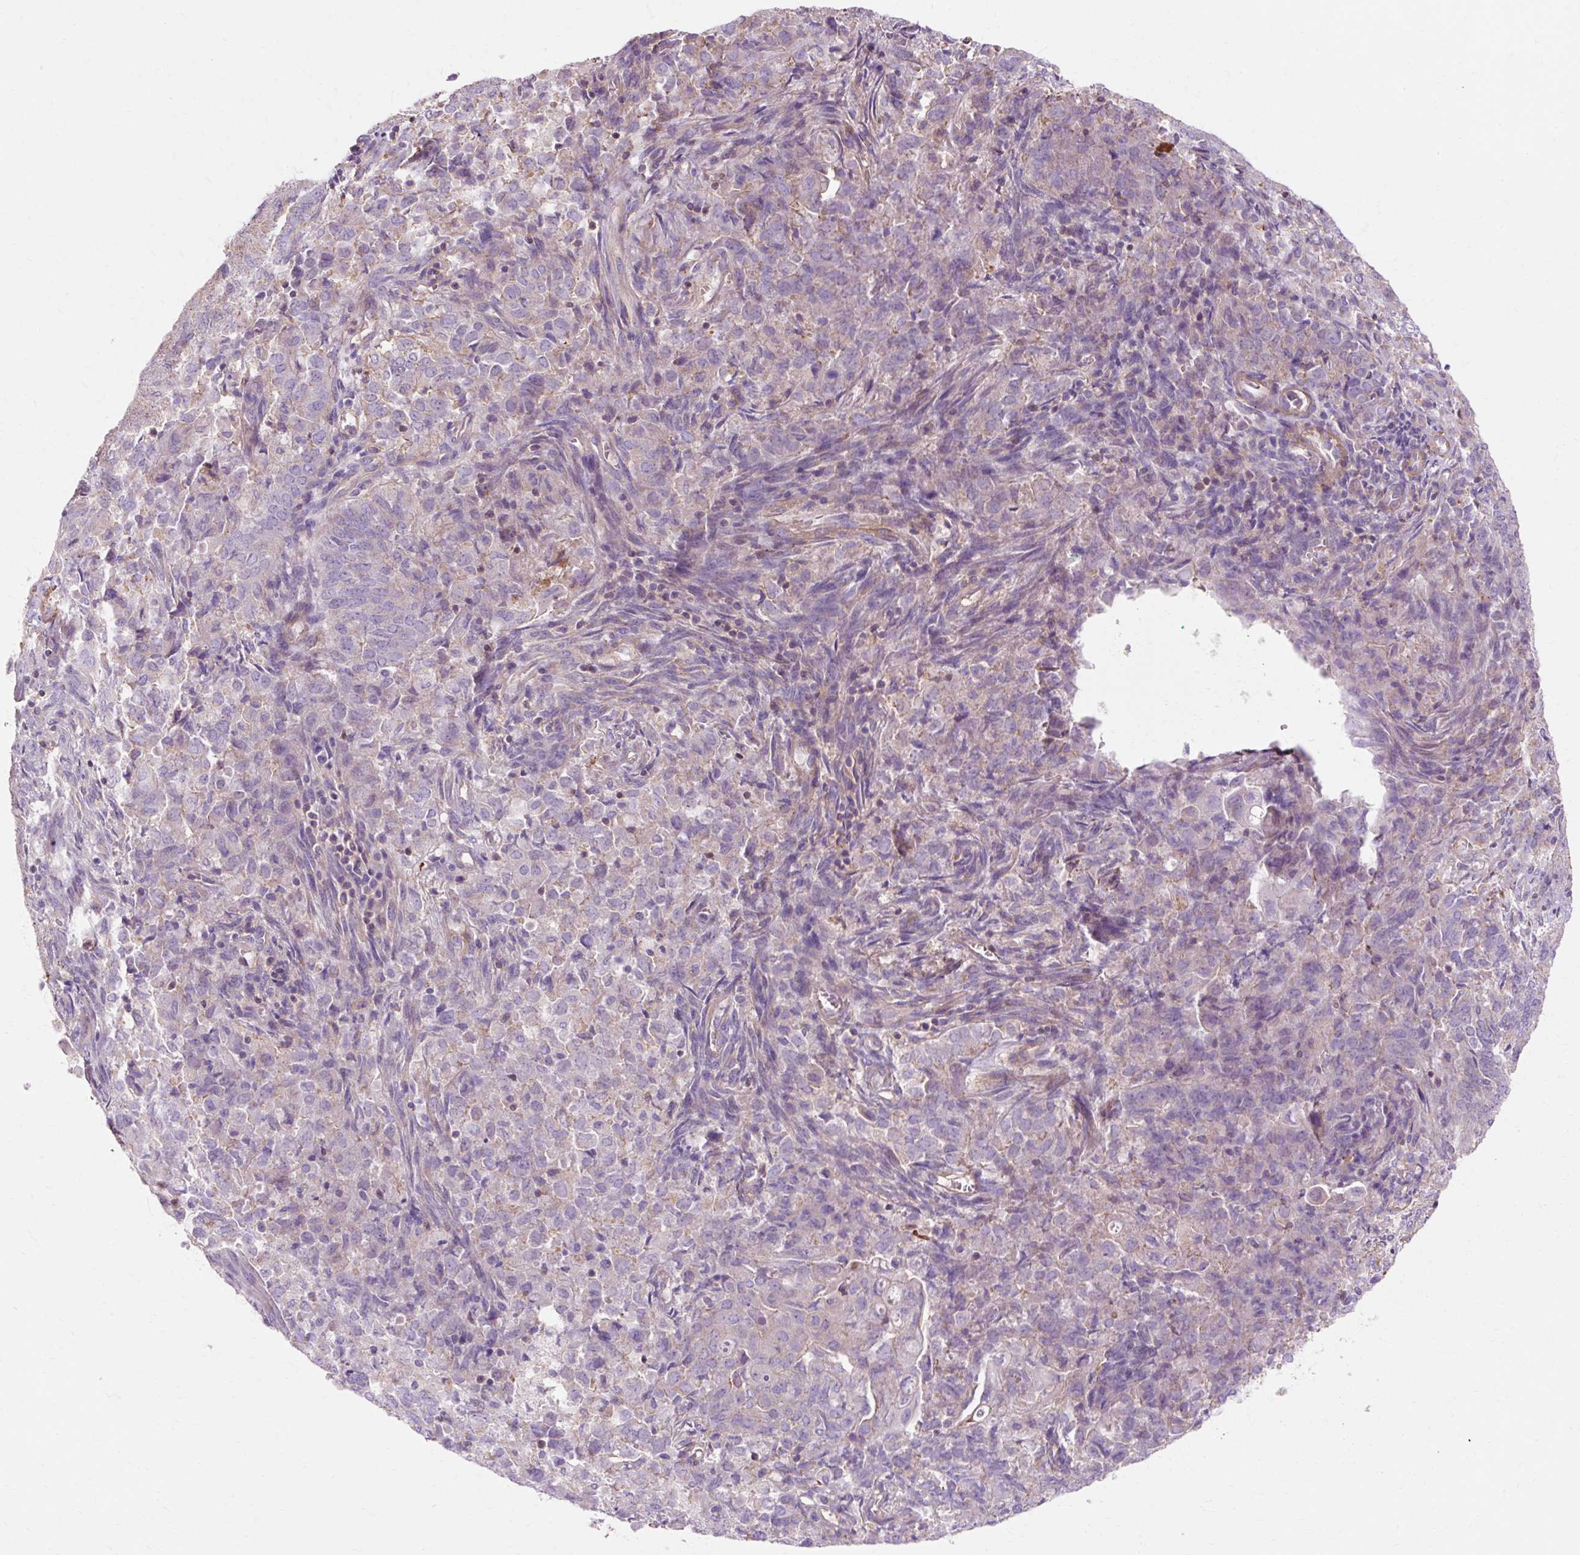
{"staining": {"intensity": "weak", "quantity": "<25%", "location": "cytoplasmic/membranous"}, "tissue": "endometrial cancer", "cell_type": "Tumor cells", "image_type": "cancer", "snomed": [{"axis": "morphology", "description": "Adenocarcinoma, NOS"}, {"axis": "topography", "description": "Endometrium"}], "caption": "High magnification brightfield microscopy of endometrial adenocarcinoma stained with DAB (3,3'-diaminobenzidine) (brown) and counterstained with hematoxylin (blue): tumor cells show no significant expression. Nuclei are stained in blue.", "gene": "TBC1D2B", "patient": {"sex": "female", "age": 72}}